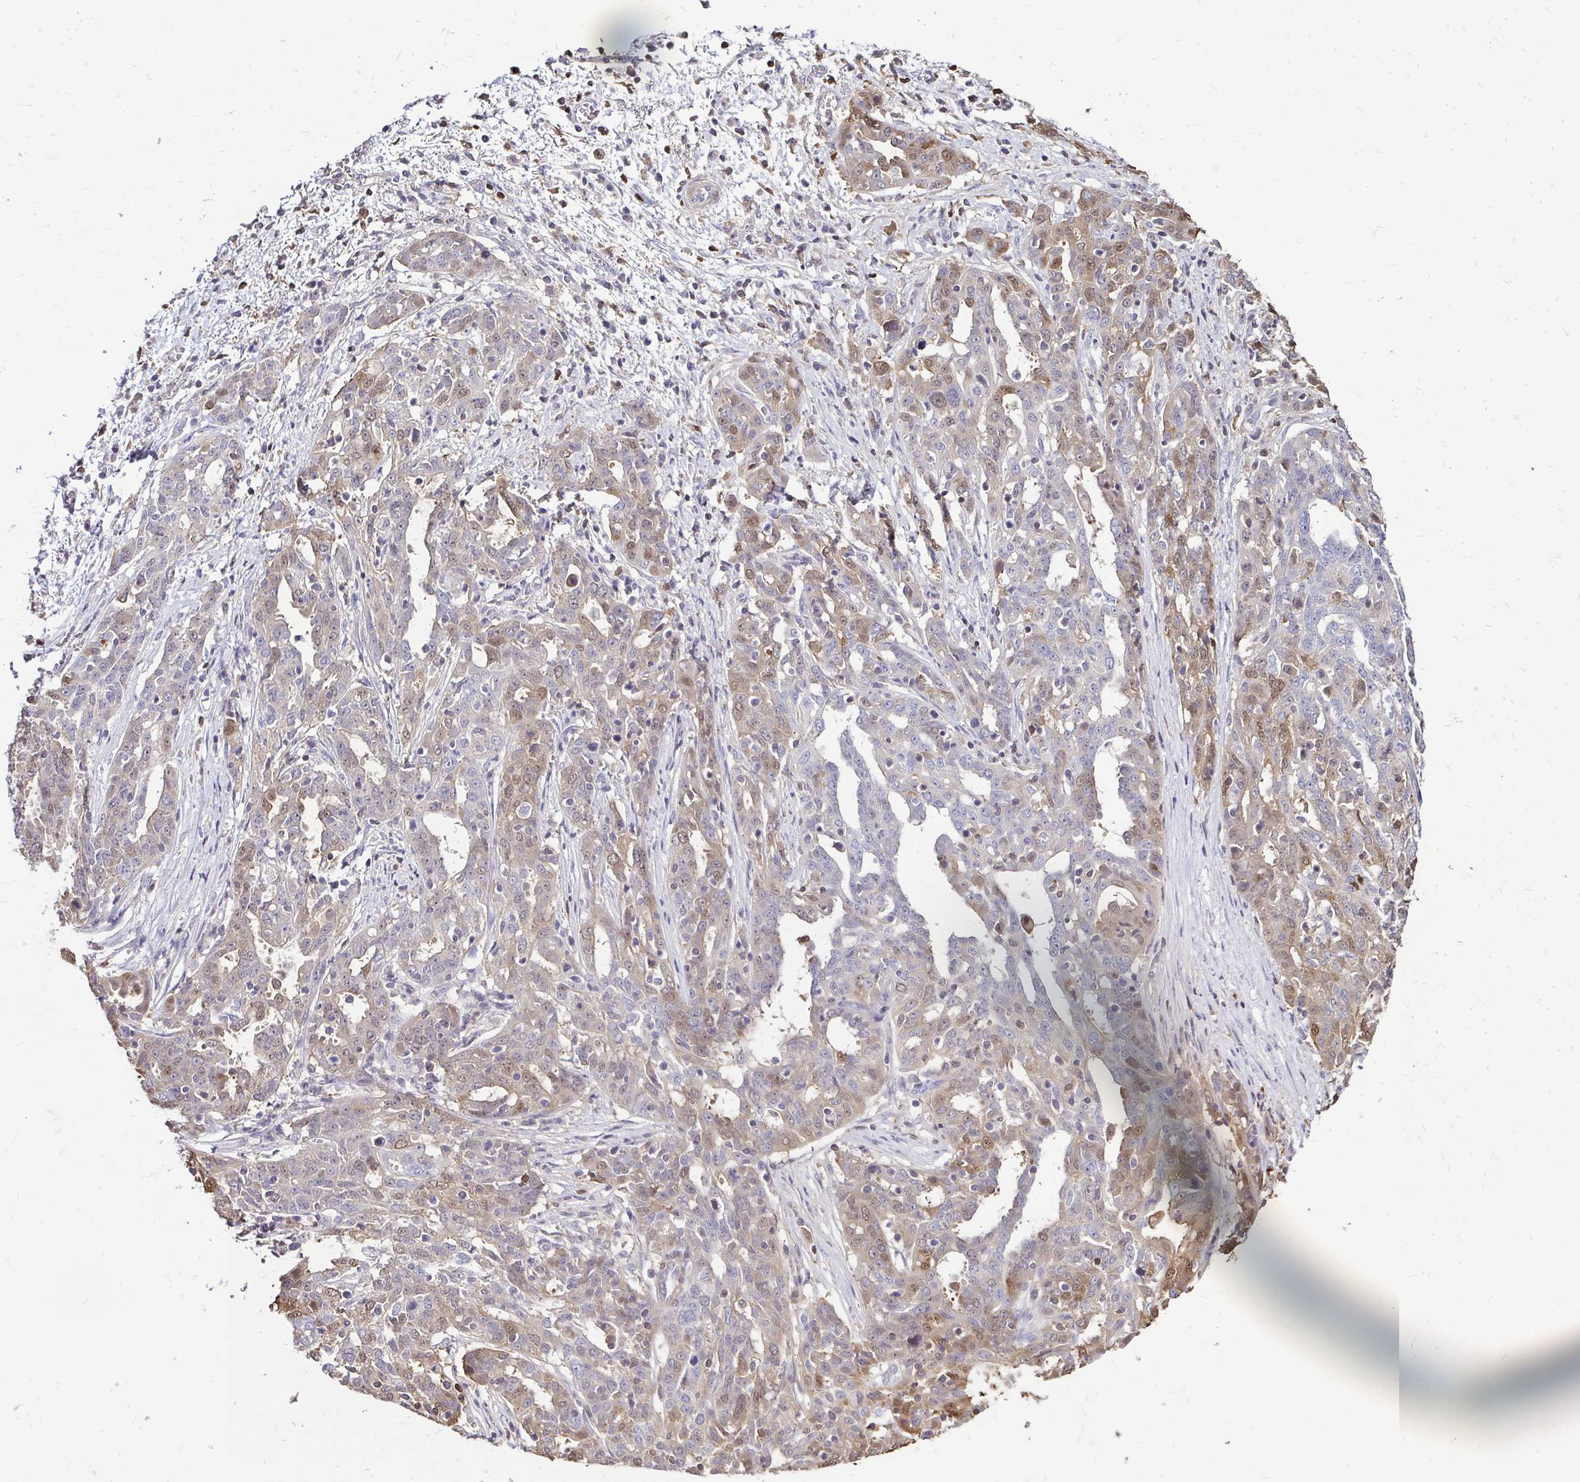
{"staining": {"intensity": "moderate", "quantity": "<25%", "location": "cytoplasmic/membranous,nuclear"}, "tissue": "ovarian cancer", "cell_type": "Tumor cells", "image_type": "cancer", "snomed": [{"axis": "morphology", "description": "Cystadenocarcinoma, serous, NOS"}, {"axis": "topography", "description": "Ovary"}], "caption": "There is low levels of moderate cytoplasmic/membranous and nuclear staining in tumor cells of ovarian cancer (serous cystadenocarcinoma), as demonstrated by immunohistochemical staining (brown color).", "gene": "ZFP1", "patient": {"sex": "female", "age": 67}}